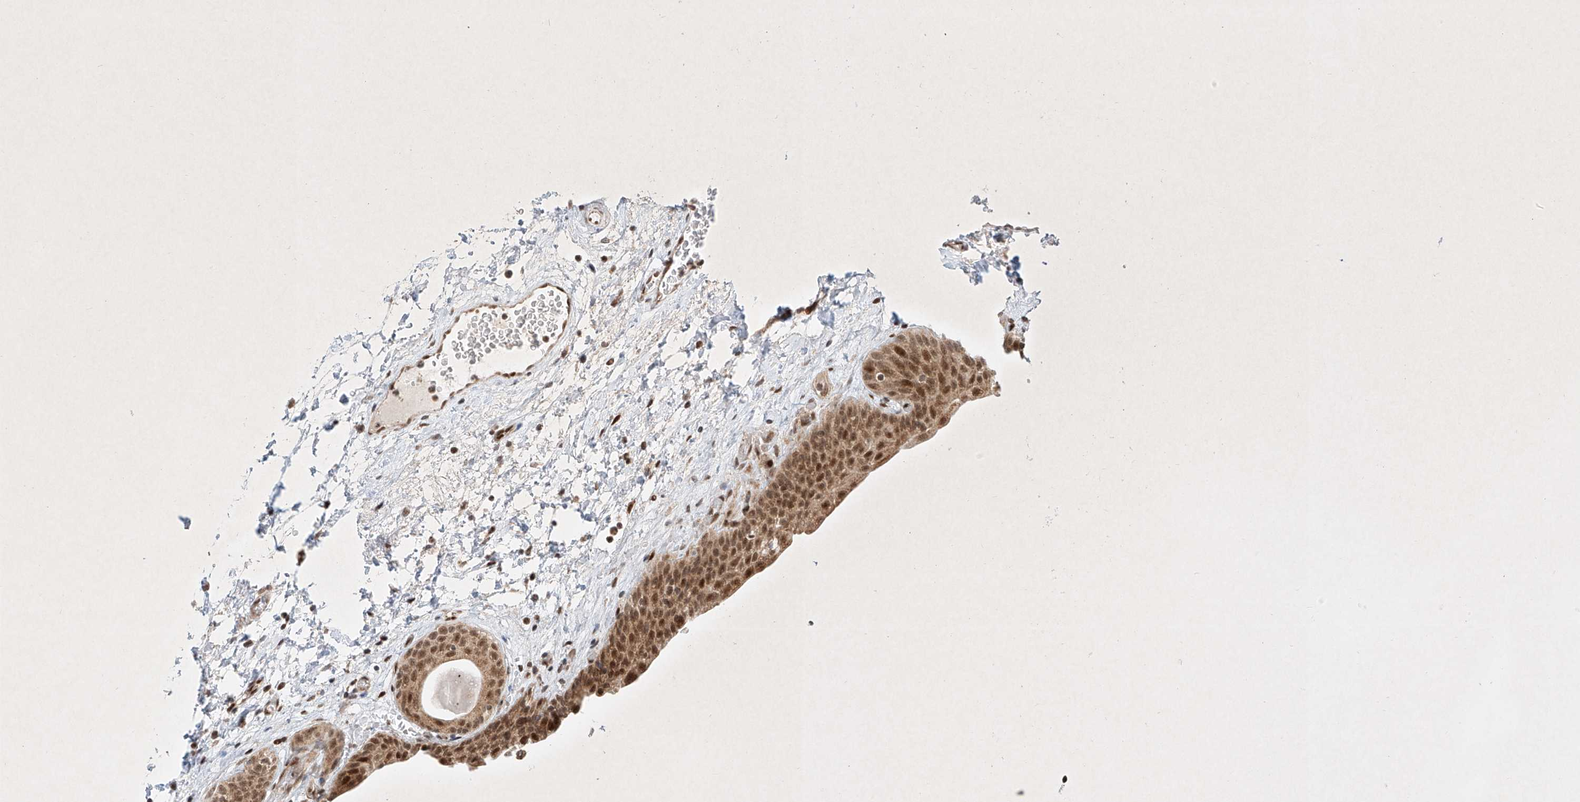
{"staining": {"intensity": "strong", "quantity": ">75%", "location": "cytoplasmic/membranous,nuclear"}, "tissue": "urinary bladder", "cell_type": "Urothelial cells", "image_type": "normal", "snomed": [{"axis": "morphology", "description": "Normal tissue, NOS"}, {"axis": "topography", "description": "Urinary bladder"}], "caption": "A histopathology image of human urinary bladder stained for a protein reveals strong cytoplasmic/membranous,nuclear brown staining in urothelial cells. (DAB (3,3'-diaminobenzidine) IHC, brown staining for protein, blue staining for nuclei).", "gene": "EPG5", "patient": {"sex": "male", "age": 83}}